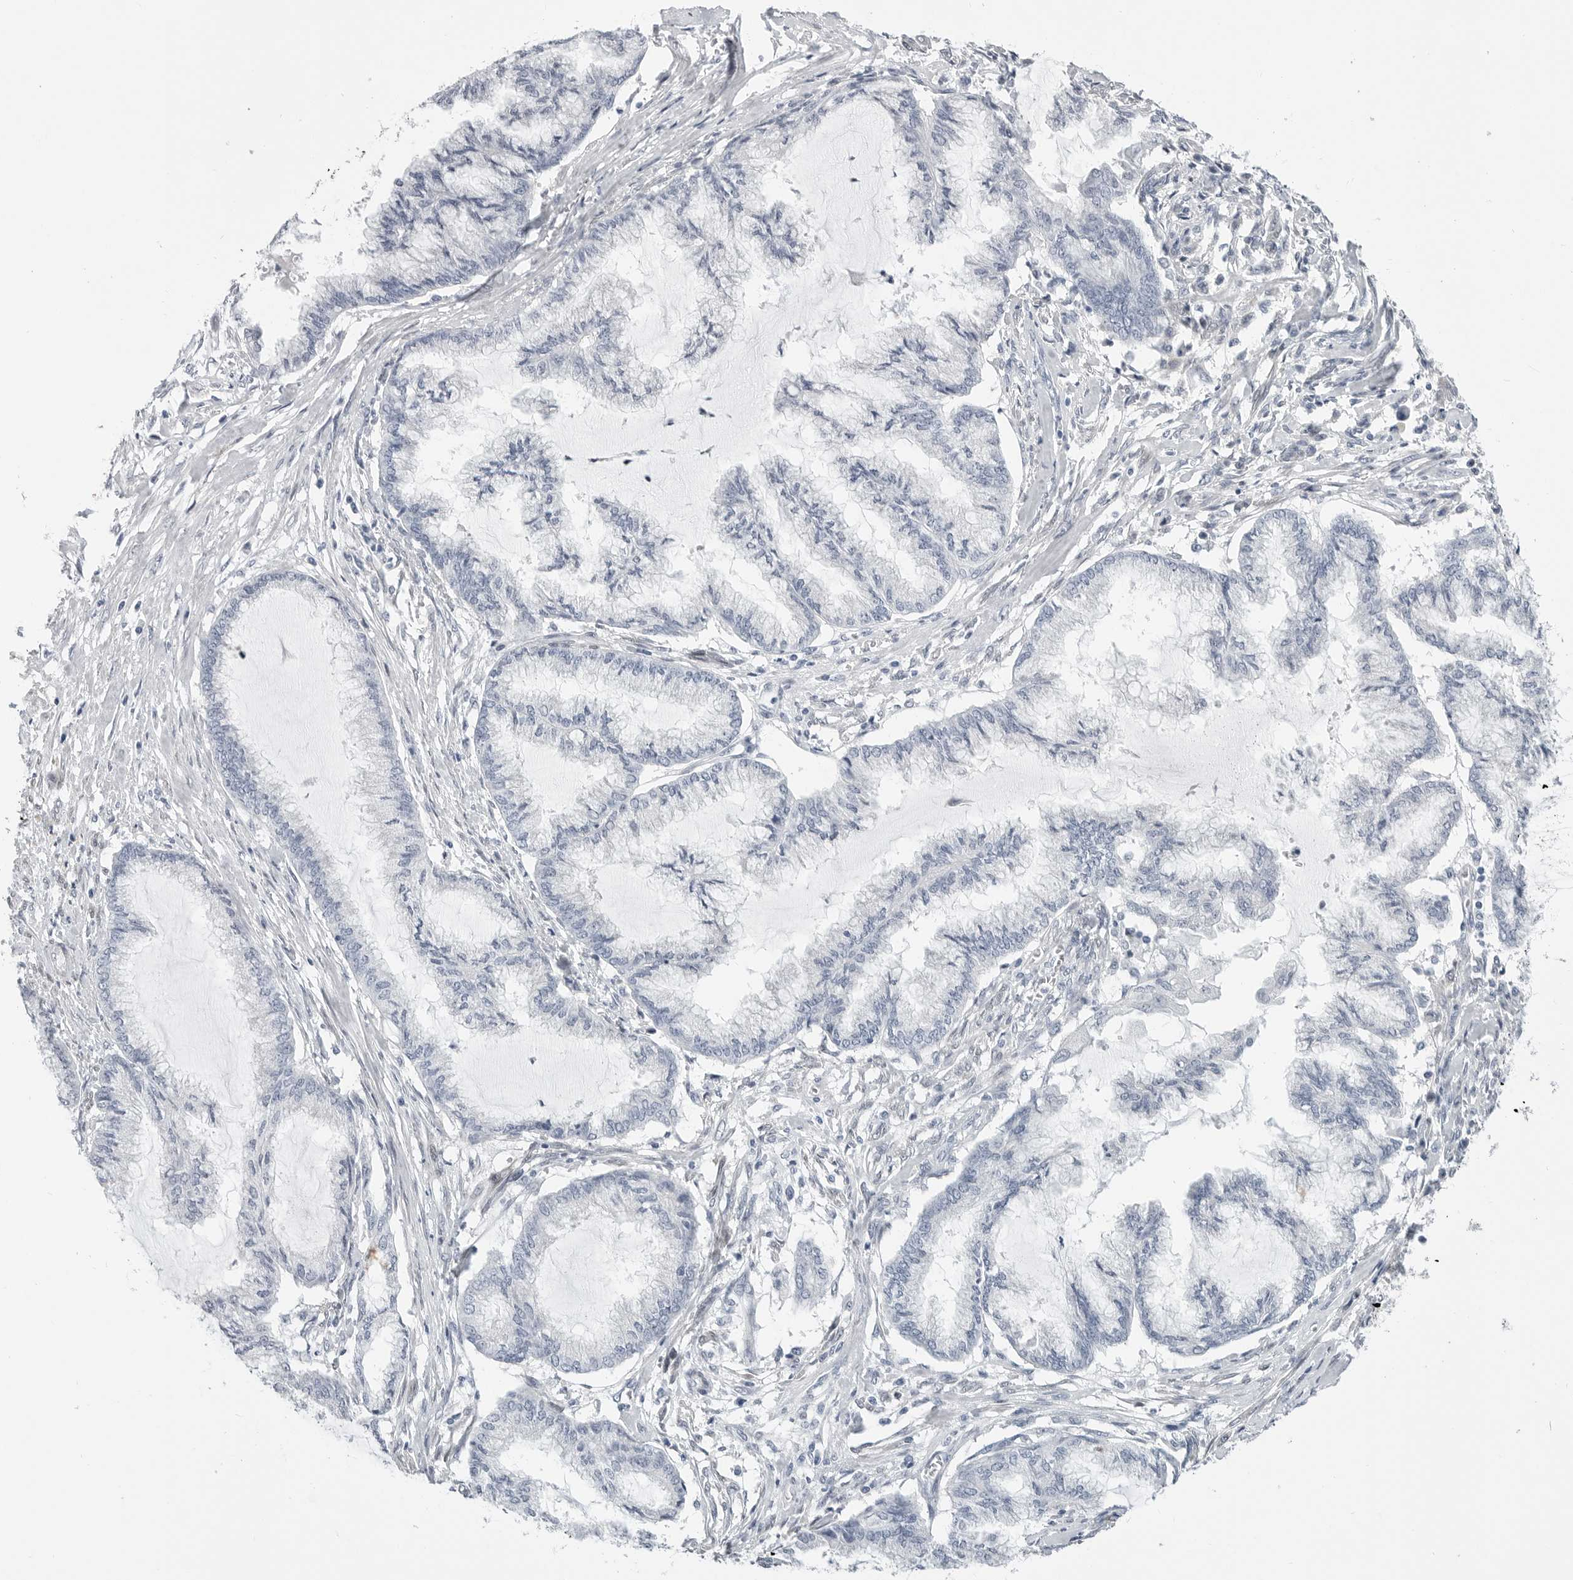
{"staining": {"intensity": "negative", "quantity": "none", "location": "none"}, "tissue": "endometrial cancer", "cell_type": "Tumor cells", "image_type": "cancer", "snomed": [{"axis": "morphology", "description": "Adenocarcinoma, NOS"}, {"axis": "topography", "description": "Endometrium"}], "caption": "This histopathology image is of endometrial adenocarcinoma stained with IHC to label a protein in brown with the nuclei are counter-stained blue. There is no expression in tumor cells.", "gene": "PLN", "patient": {"sex": "female", "age": 86}}